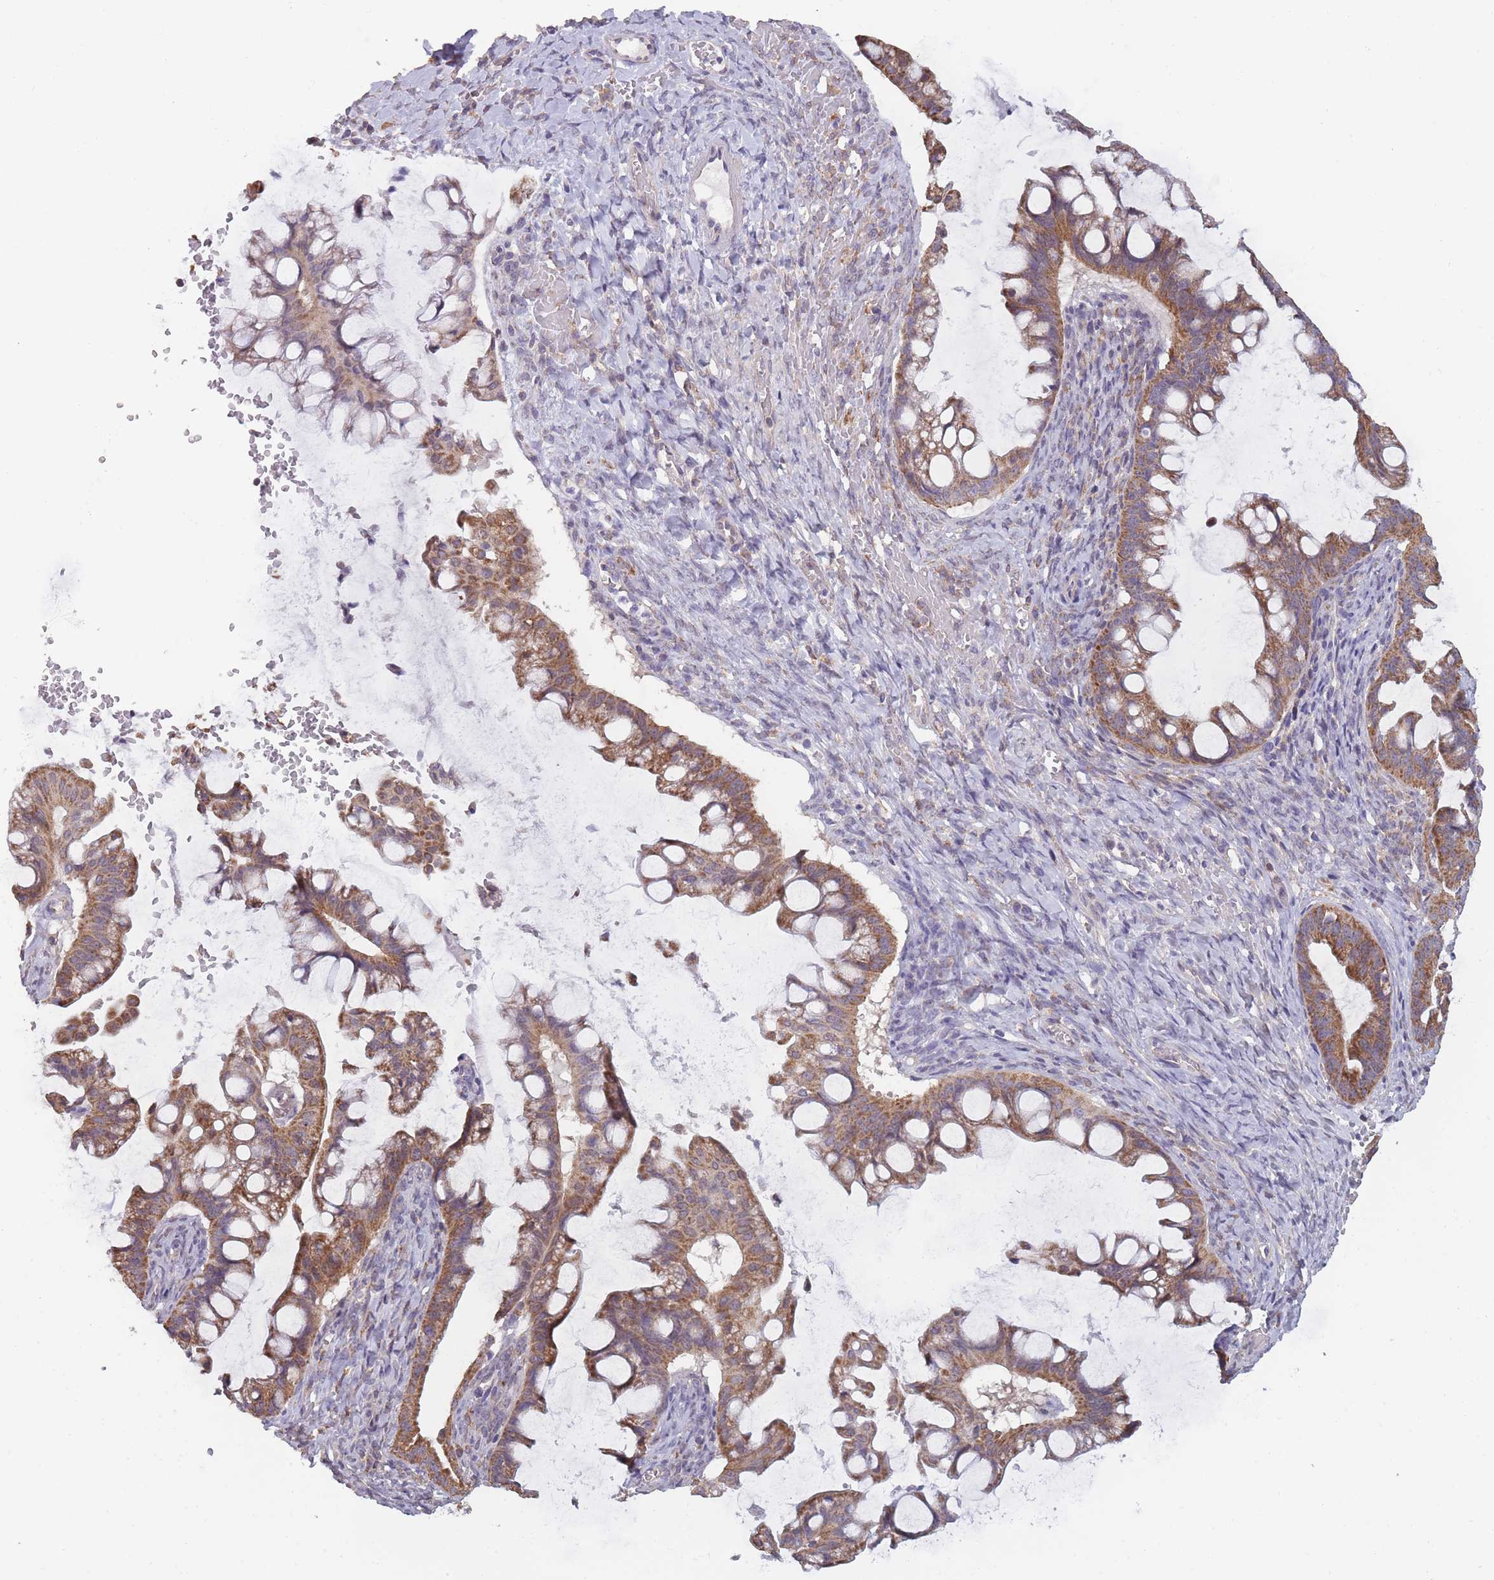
{"staining": {"intensity": "moderate", "quantity": ">75%", "location": "cytoplasmic/membranous"}, "tissue": "ovarian cancer", "cell_type": "Tumor cells", "image_type": "cancer", "snomed": [{"axis": "morphology", "description": "Cystadenocarcinoma, mucinous, NOS"}, {"axis": "topography", "description": "Ovary"}], "caption": "Protein staining of ovarian cancer (mucinous cystadenocarcinoma) tissue exhibits moderate cytoplasmic/membranous expression in approximately >75% of tumor cells.", "gene": "MRPS18C", "patient": {"sex": "female", "age": 73}}